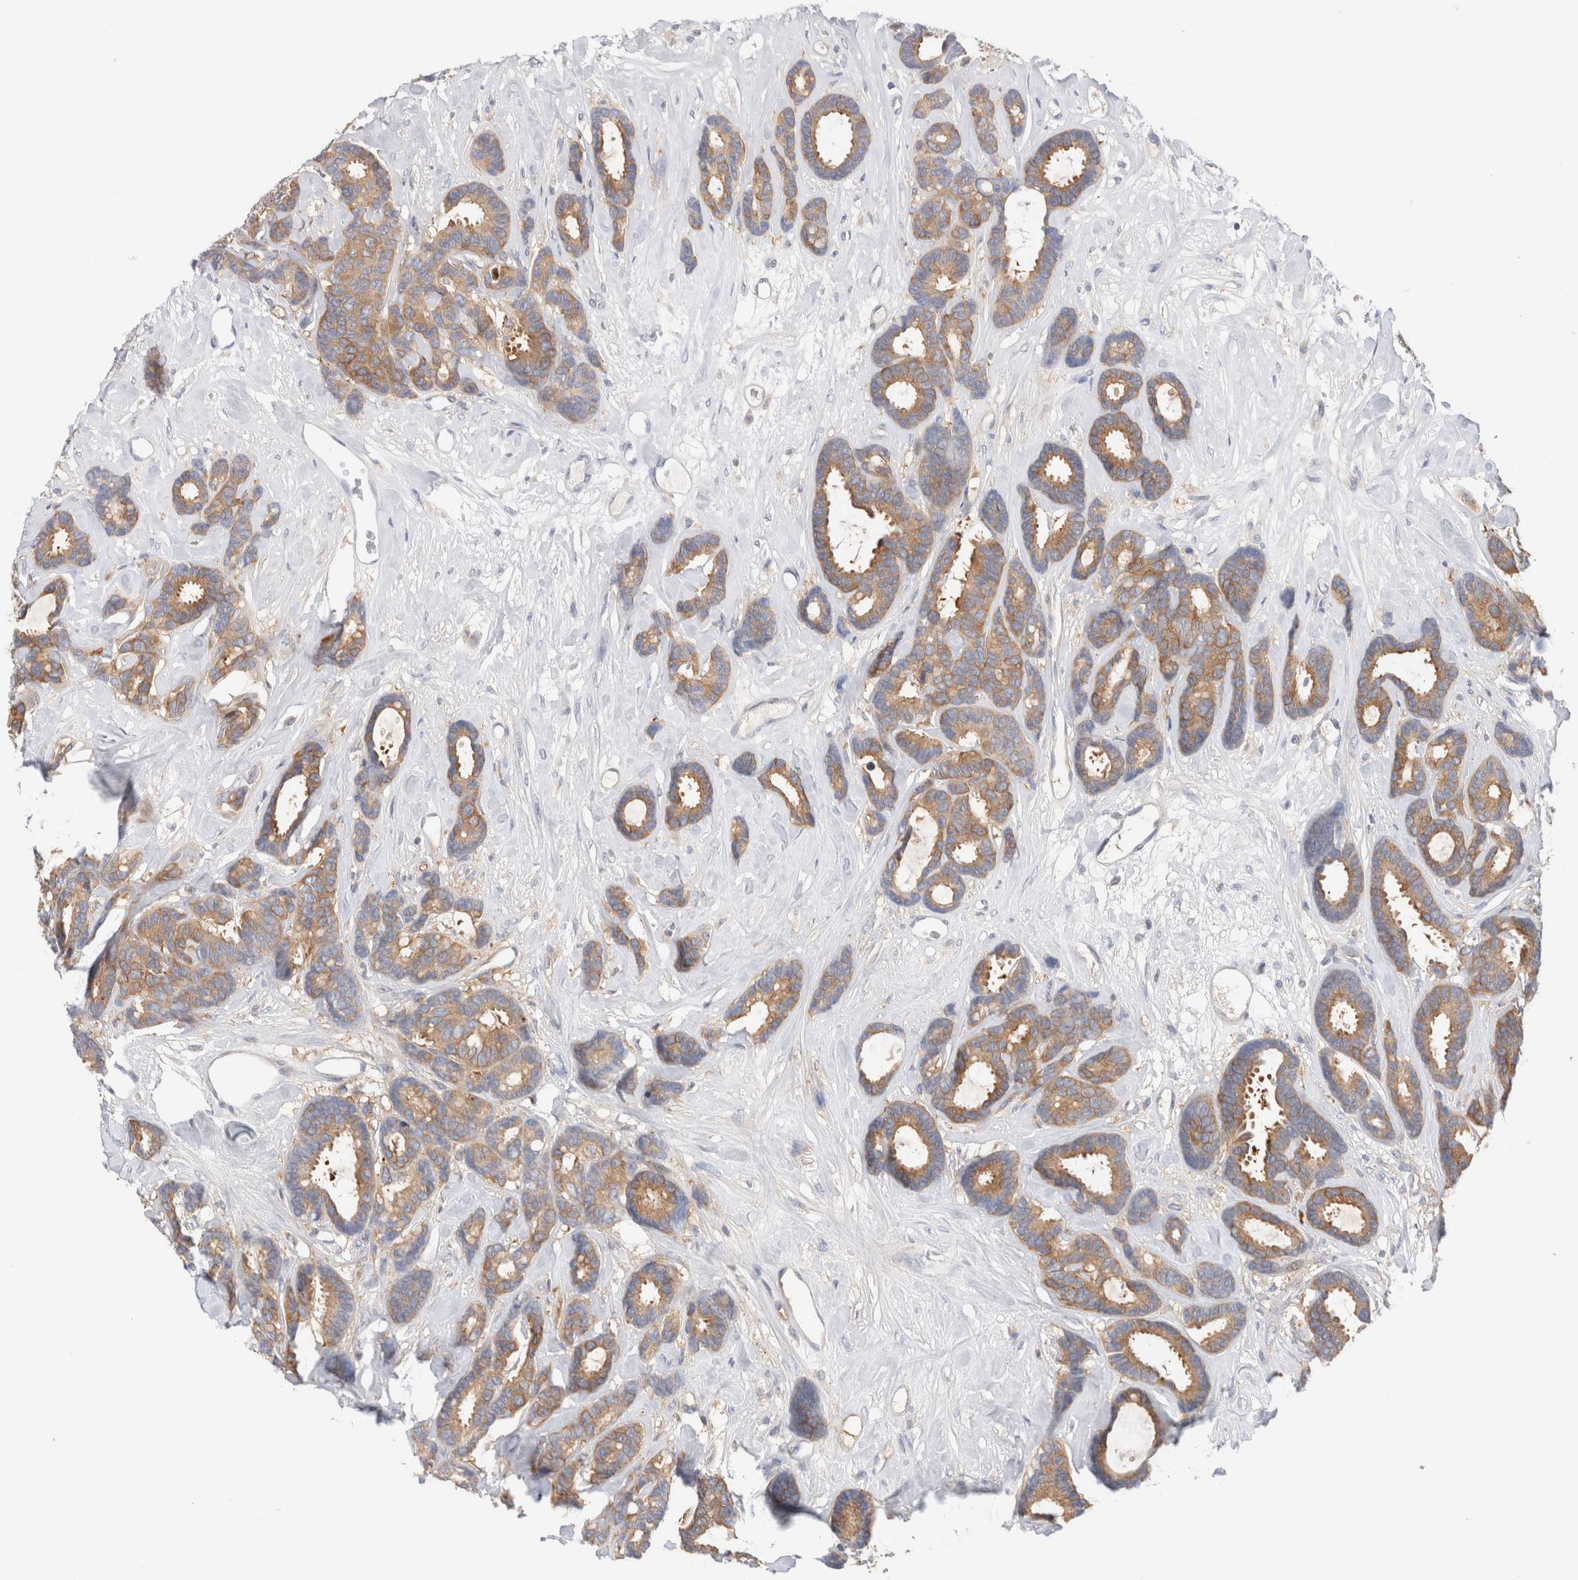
{"staining": {"intensity": "moderate", "quantity": ">75%", "location": "cytoplasmic/membranous"}, "tissue": "breast cancer", "cell_type": "Tumor cells", "image_type": "cancer", "snomed": [{"axis": "morphology", "description": "Duct carcinoma"}, {"axis": "topography", "description": "Breast"}], "caption": "A photomicrograph showing moderate cytoplasmic/membranous expression in about >75% of tumor cells in breast intraductal carcinoma, as visualized by brown immunohistochemical staining.", "gene": "KLHL14", "patient": {"sex": "female", "age": 87}}